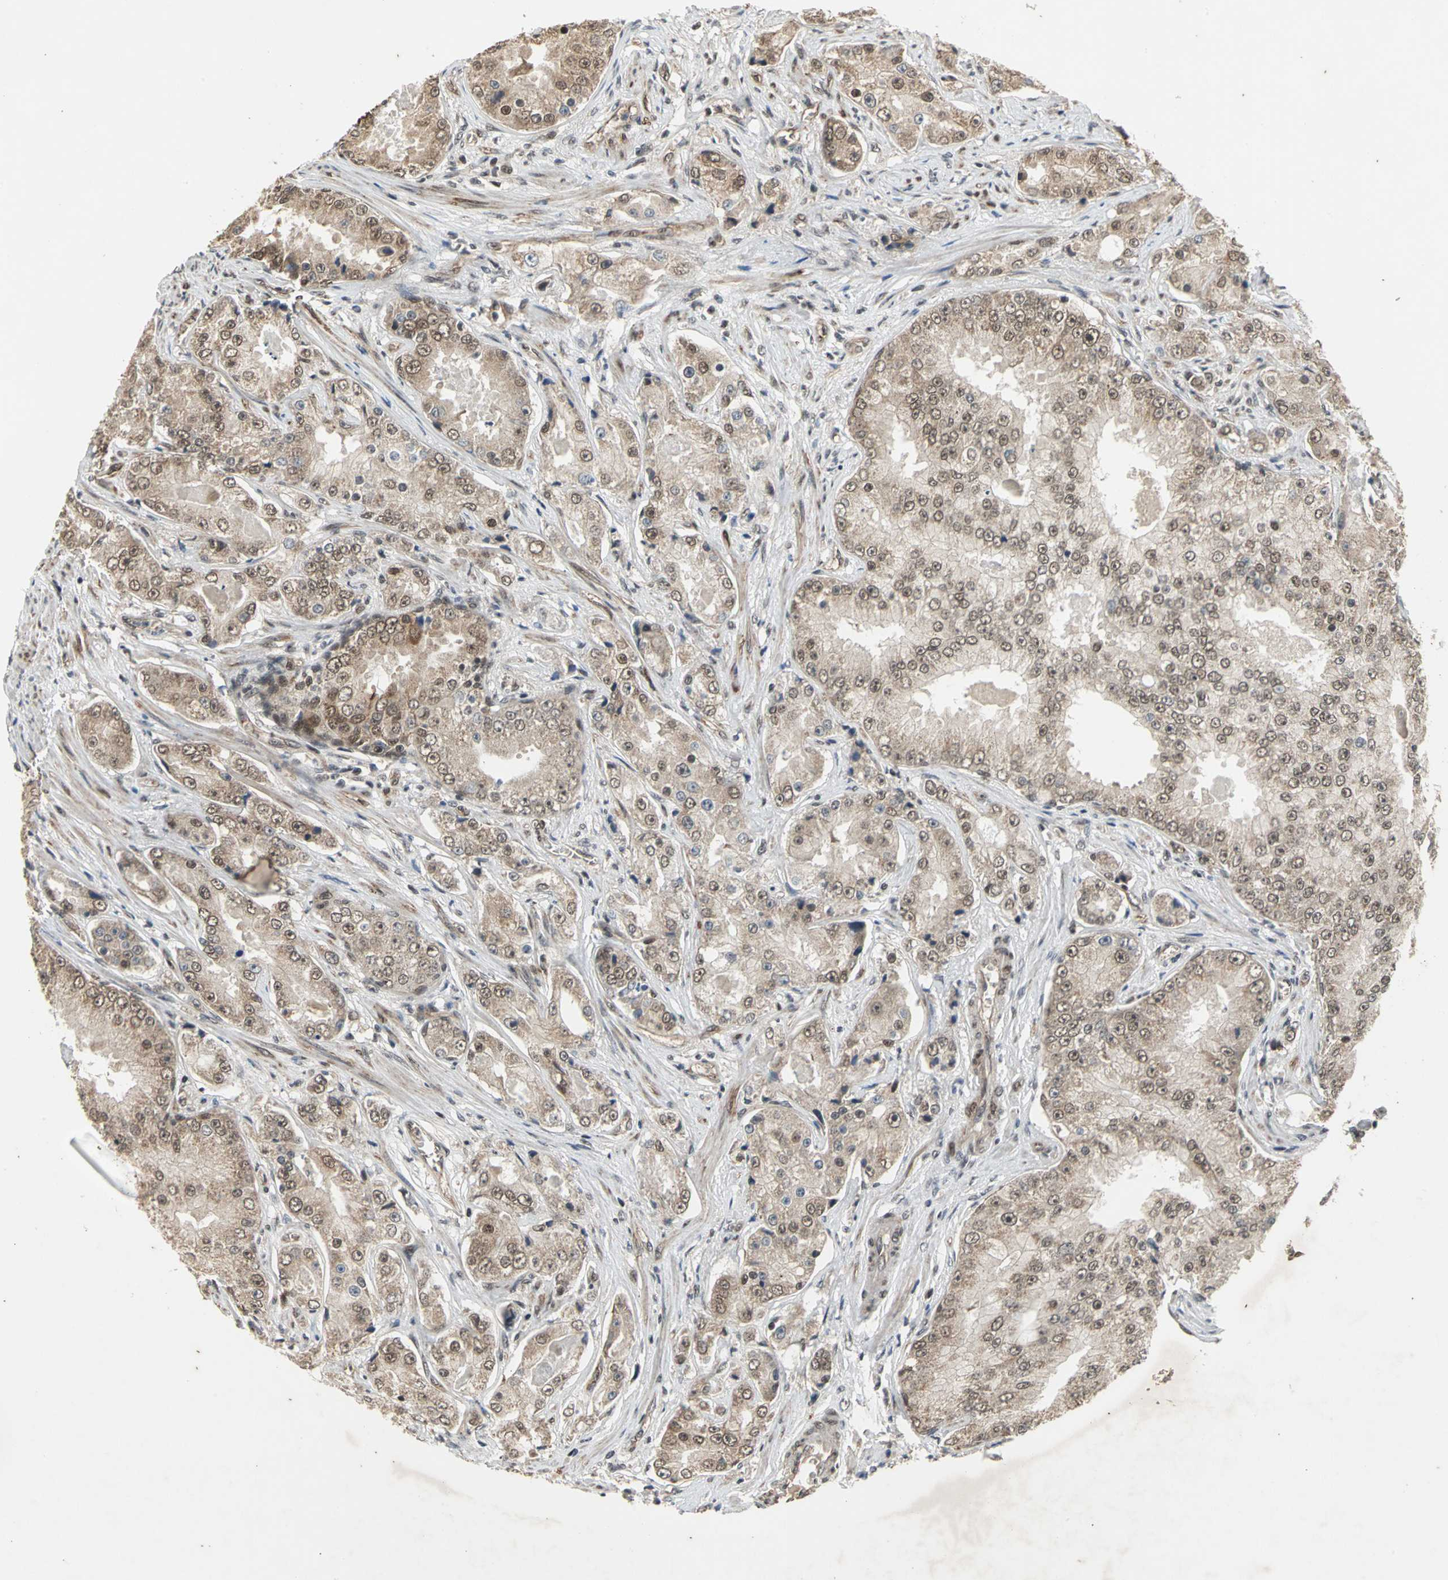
{"staining": {"intensity": "weak", "quantity": "25%-75%", "location": "cytoplasmic/membranous"}, "tissue": "prostate cancer", "cell_type": "Tumor cells", "image_type": "cancer", "snomed": [{"axis": "morphology", "description": "Adenocarcinoma, High grade"}, {"axis": "topography", "description": "Prostate"}], "caption": "This is an image of immunohistochemistry (IHC) staining of prostate cancer, which shows weak staining in the cytoplasmic/membranous of tumor cells.", "gene": "NOTCH3", "patient": {"sex": "male", "age": 73}}